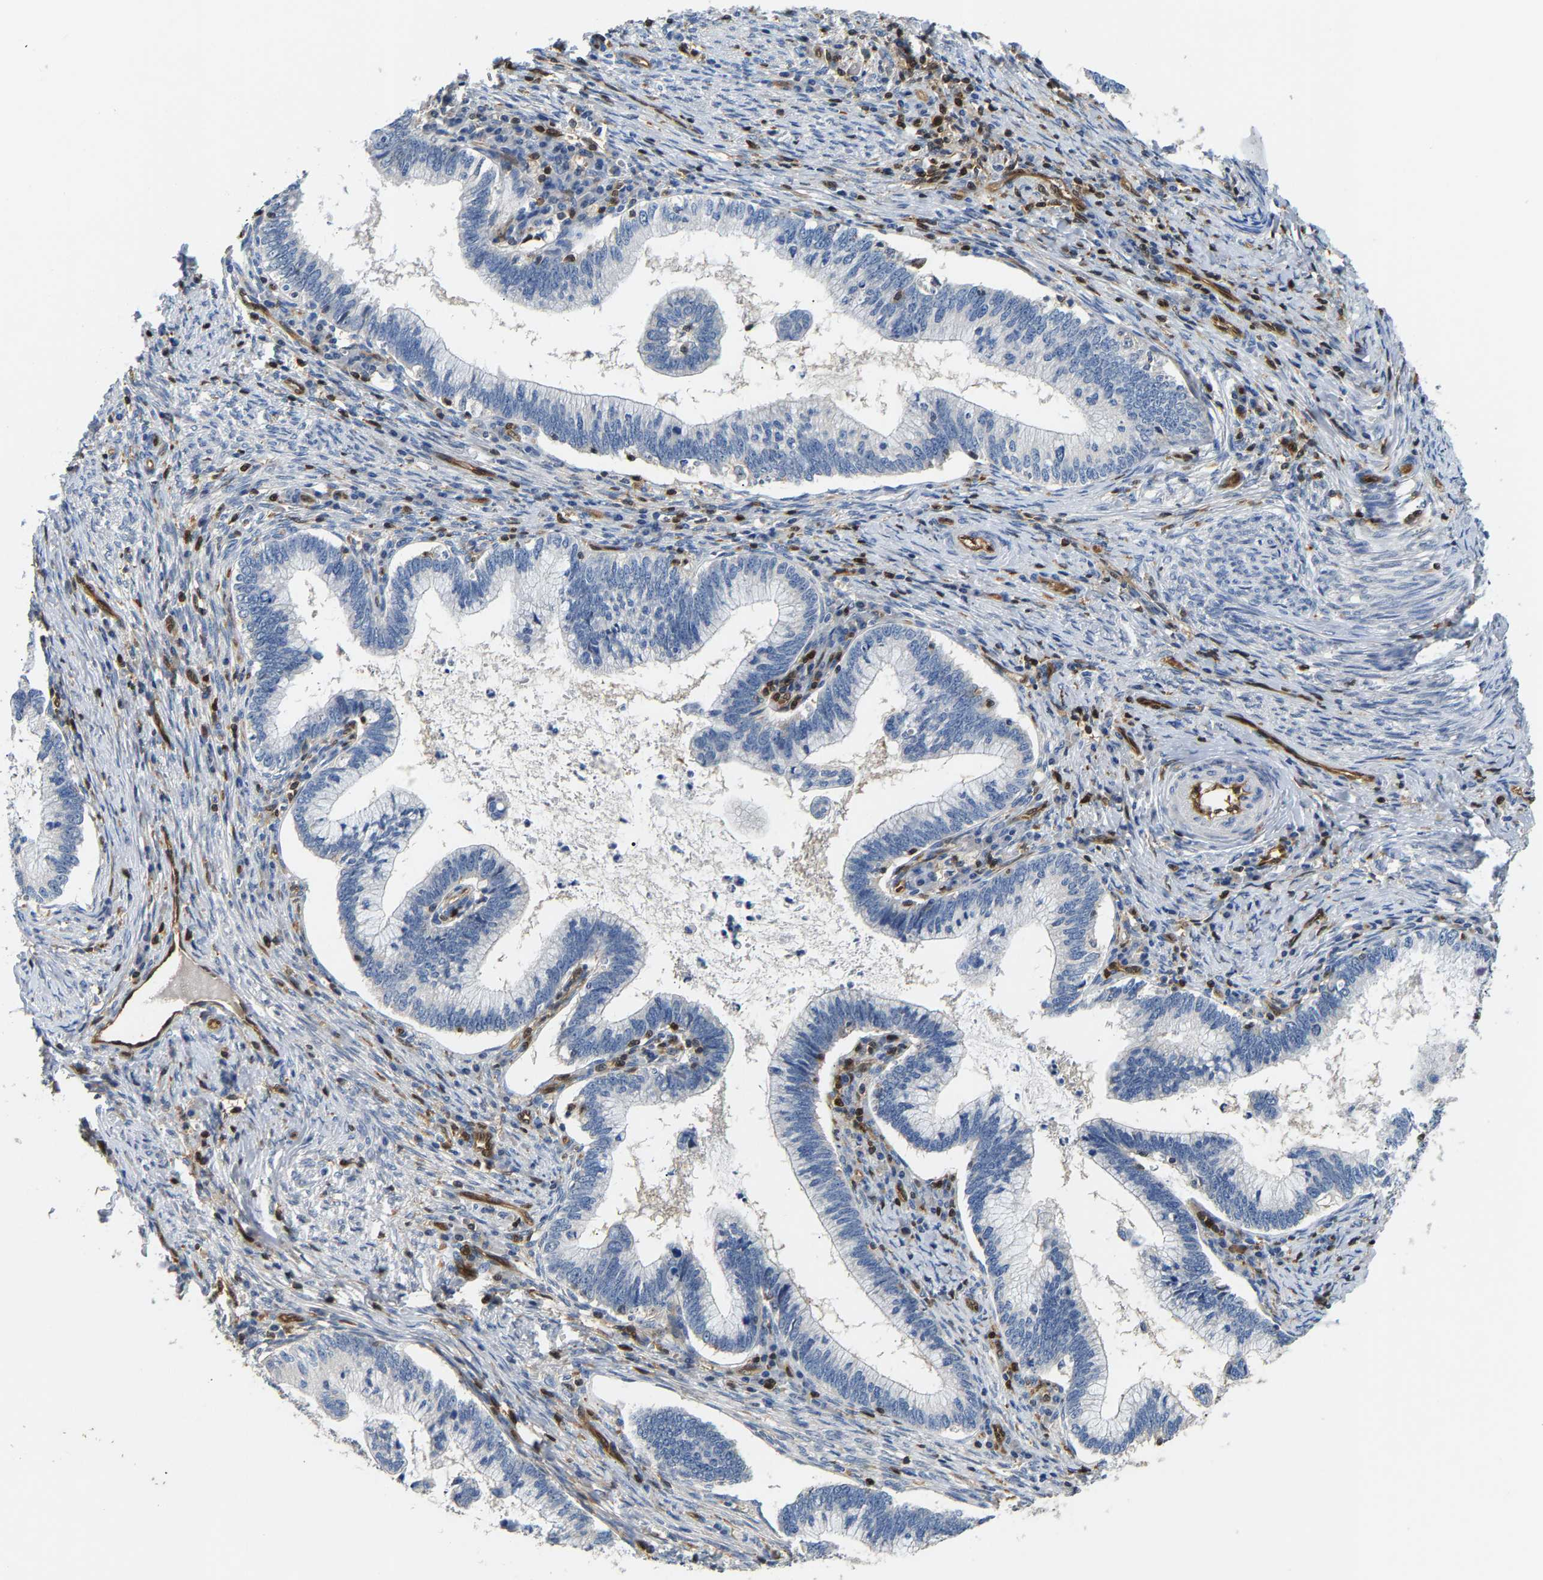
{"staining": {"intensity": "negative", "quantity": "none", "location": "none"}, "tissue": "cervical cancer", "cell_type": "Tumor cells", "image_type": "cancer", "snomed": [{"axis": "morphology", "description": "Adenocarcinoma, NOS"}, {"axis": "topography", "description": "Cervix"}], "caption": "DAB immunohistochemical staining of cervical adenocarcinoma shows no significant expression in tumor cells. (Brightfield microscopy of DAB (3,3'-diaminobenzidine) immunohistochemistry (IHC) at high magnification).", "gene": "GIMAP7", "patient": {"sex": "female", "age": 36}}